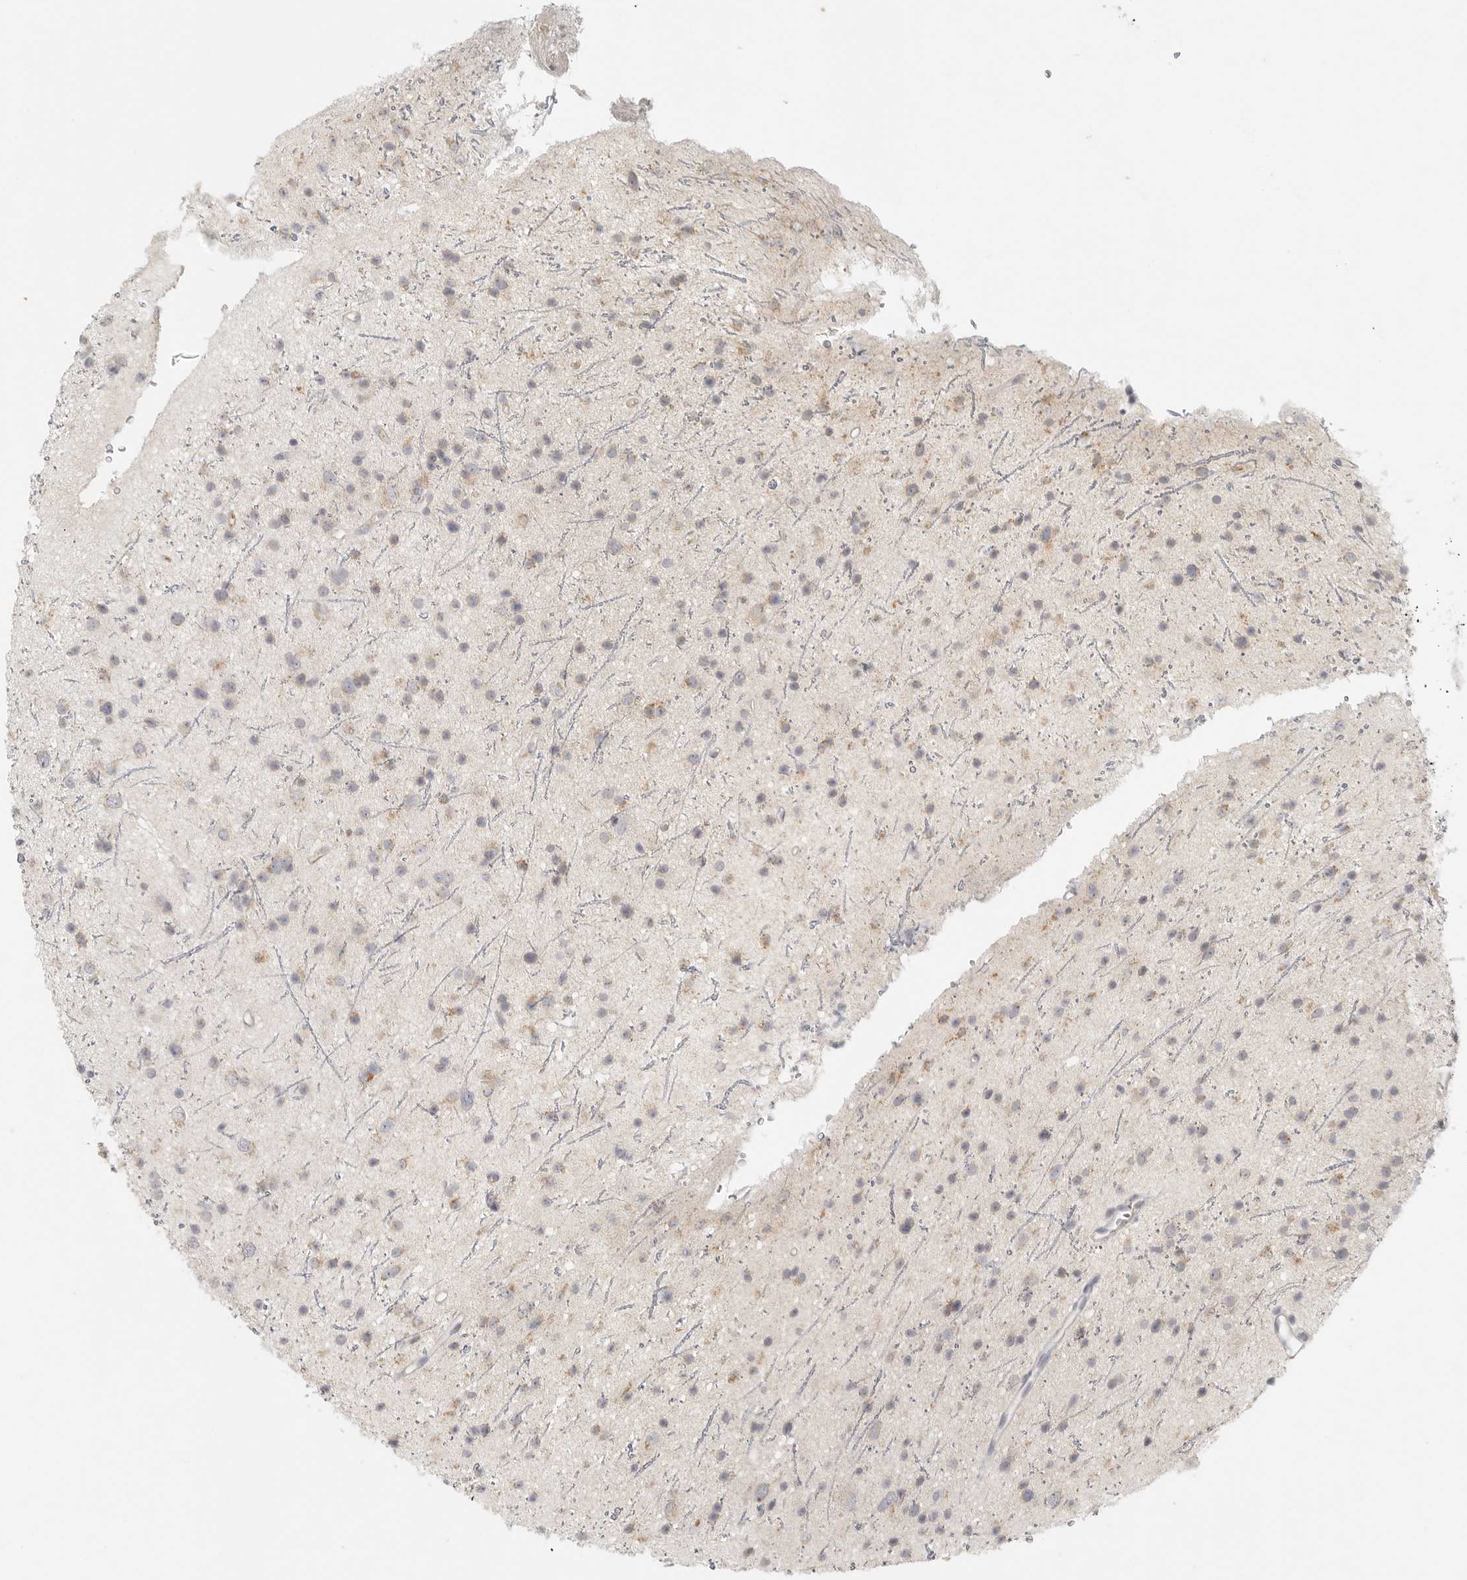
{"staining": {"intensity": "weak", "quantity": "25%-75%", "location": "cytoplasmic/membranous"}, "tissue": "glioma", "cell_type": "Tumor cells", "image_type": "cancer", "snomed": [{"axis": "morphology", "description": "Glioma, malignant, Low grade"}, {"axis": "topography", "description": "Cerebral cortex"}], "caption": "Immunohistochemical staining of human glioma displays weak cytoplasmic/membranous protein staining in approximately 25%-75% of tumor cells. (DAB IHC, brown staining for protein, blue staining for nuclei).", "gene": "SLC25A36", "patient": {"sex": "female", "age": 39}}